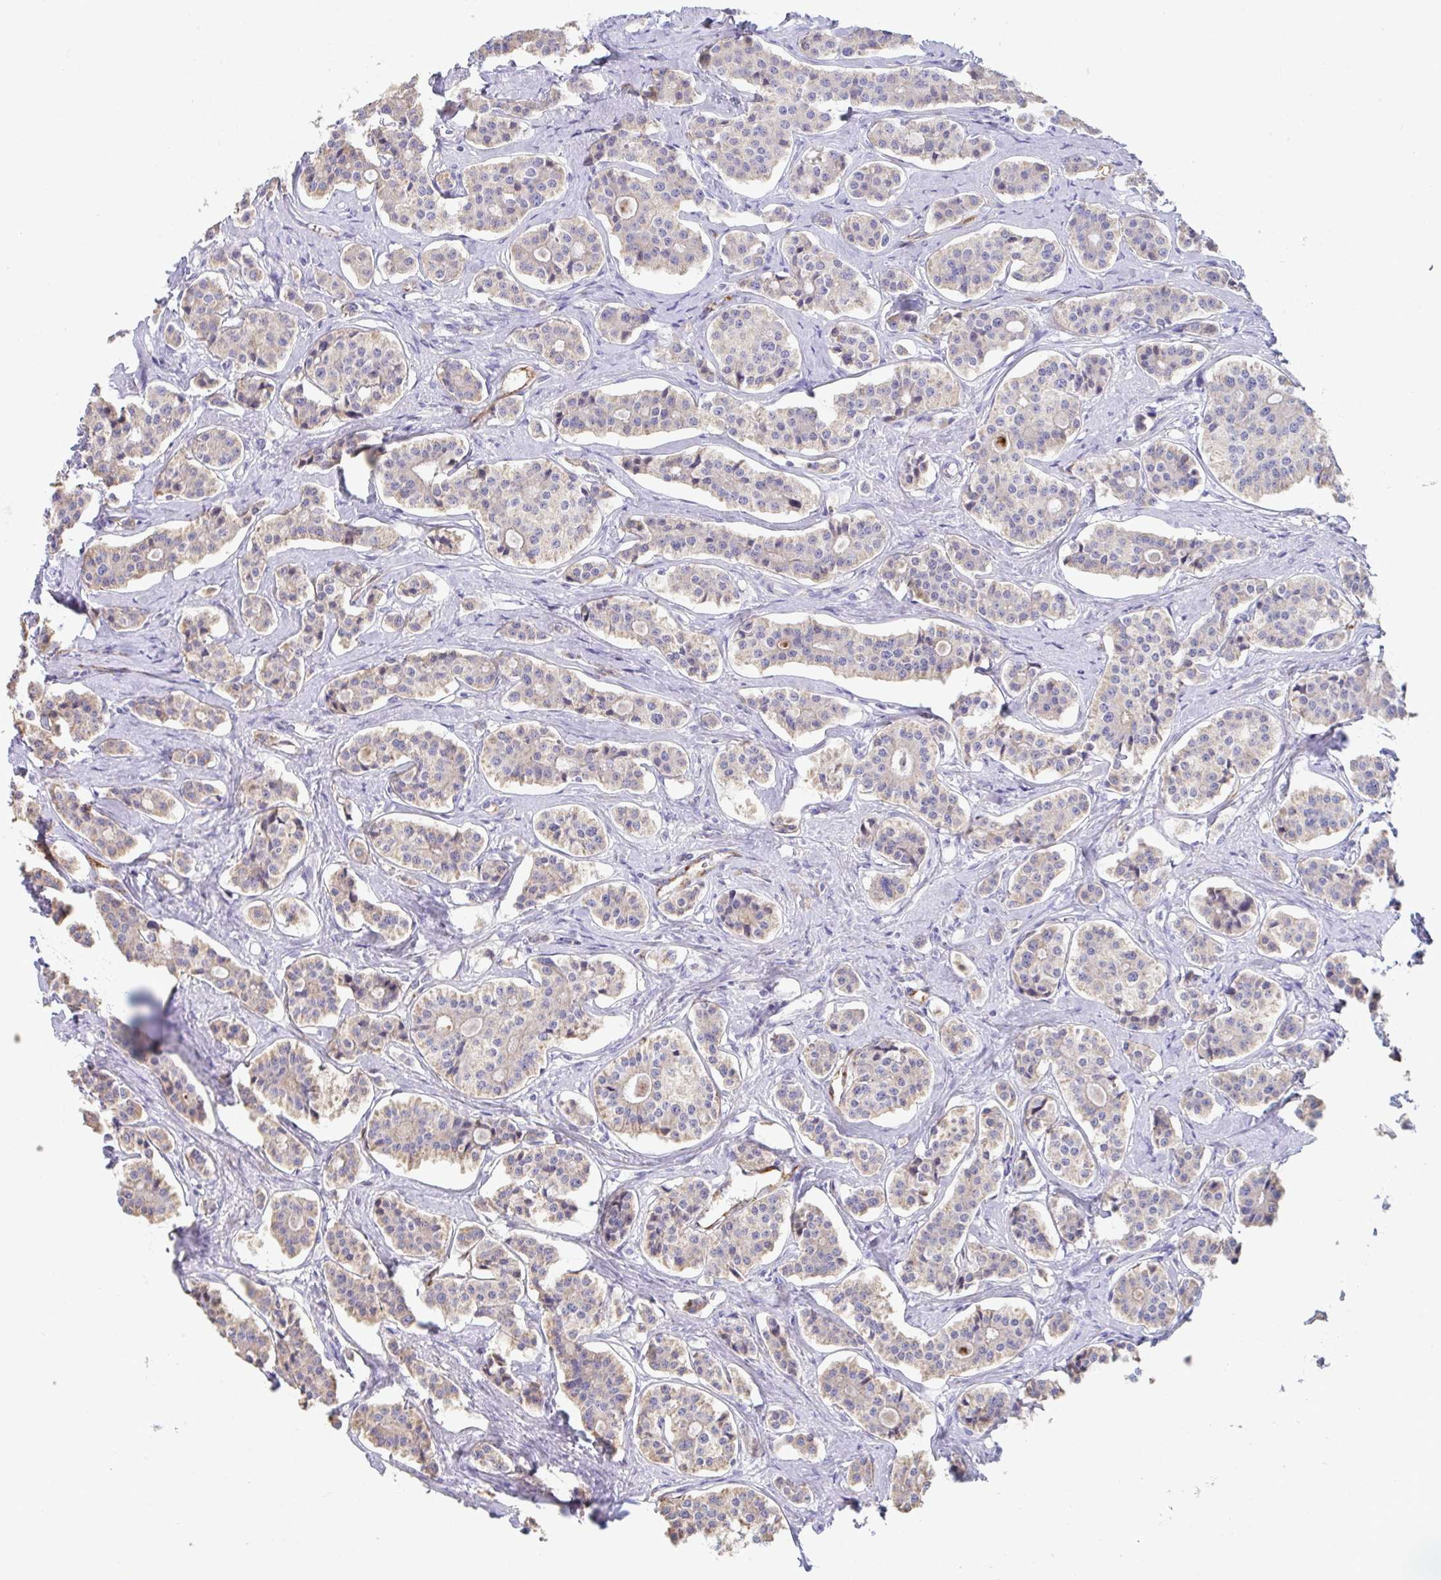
{"staining": {"intensity": "weak", "quantity": "<25%", "location": "cytoplasmic/membranous"}, "tissue": "carcinoid", "cell_type": "Tumor cells", "image_type": "cancer", "snomed": [{"axis": "morphology", "description": "Carcinoid, malignant, NOS"}, {"axis": "topography", "description": "Small intestine"}], "caption": "The immunohistochemistry image has no significant positivity in tumor cells of carcinoid (malignant) tissue.", "gene": "IL37", "patient": {"sex": "male", "age": 63}}